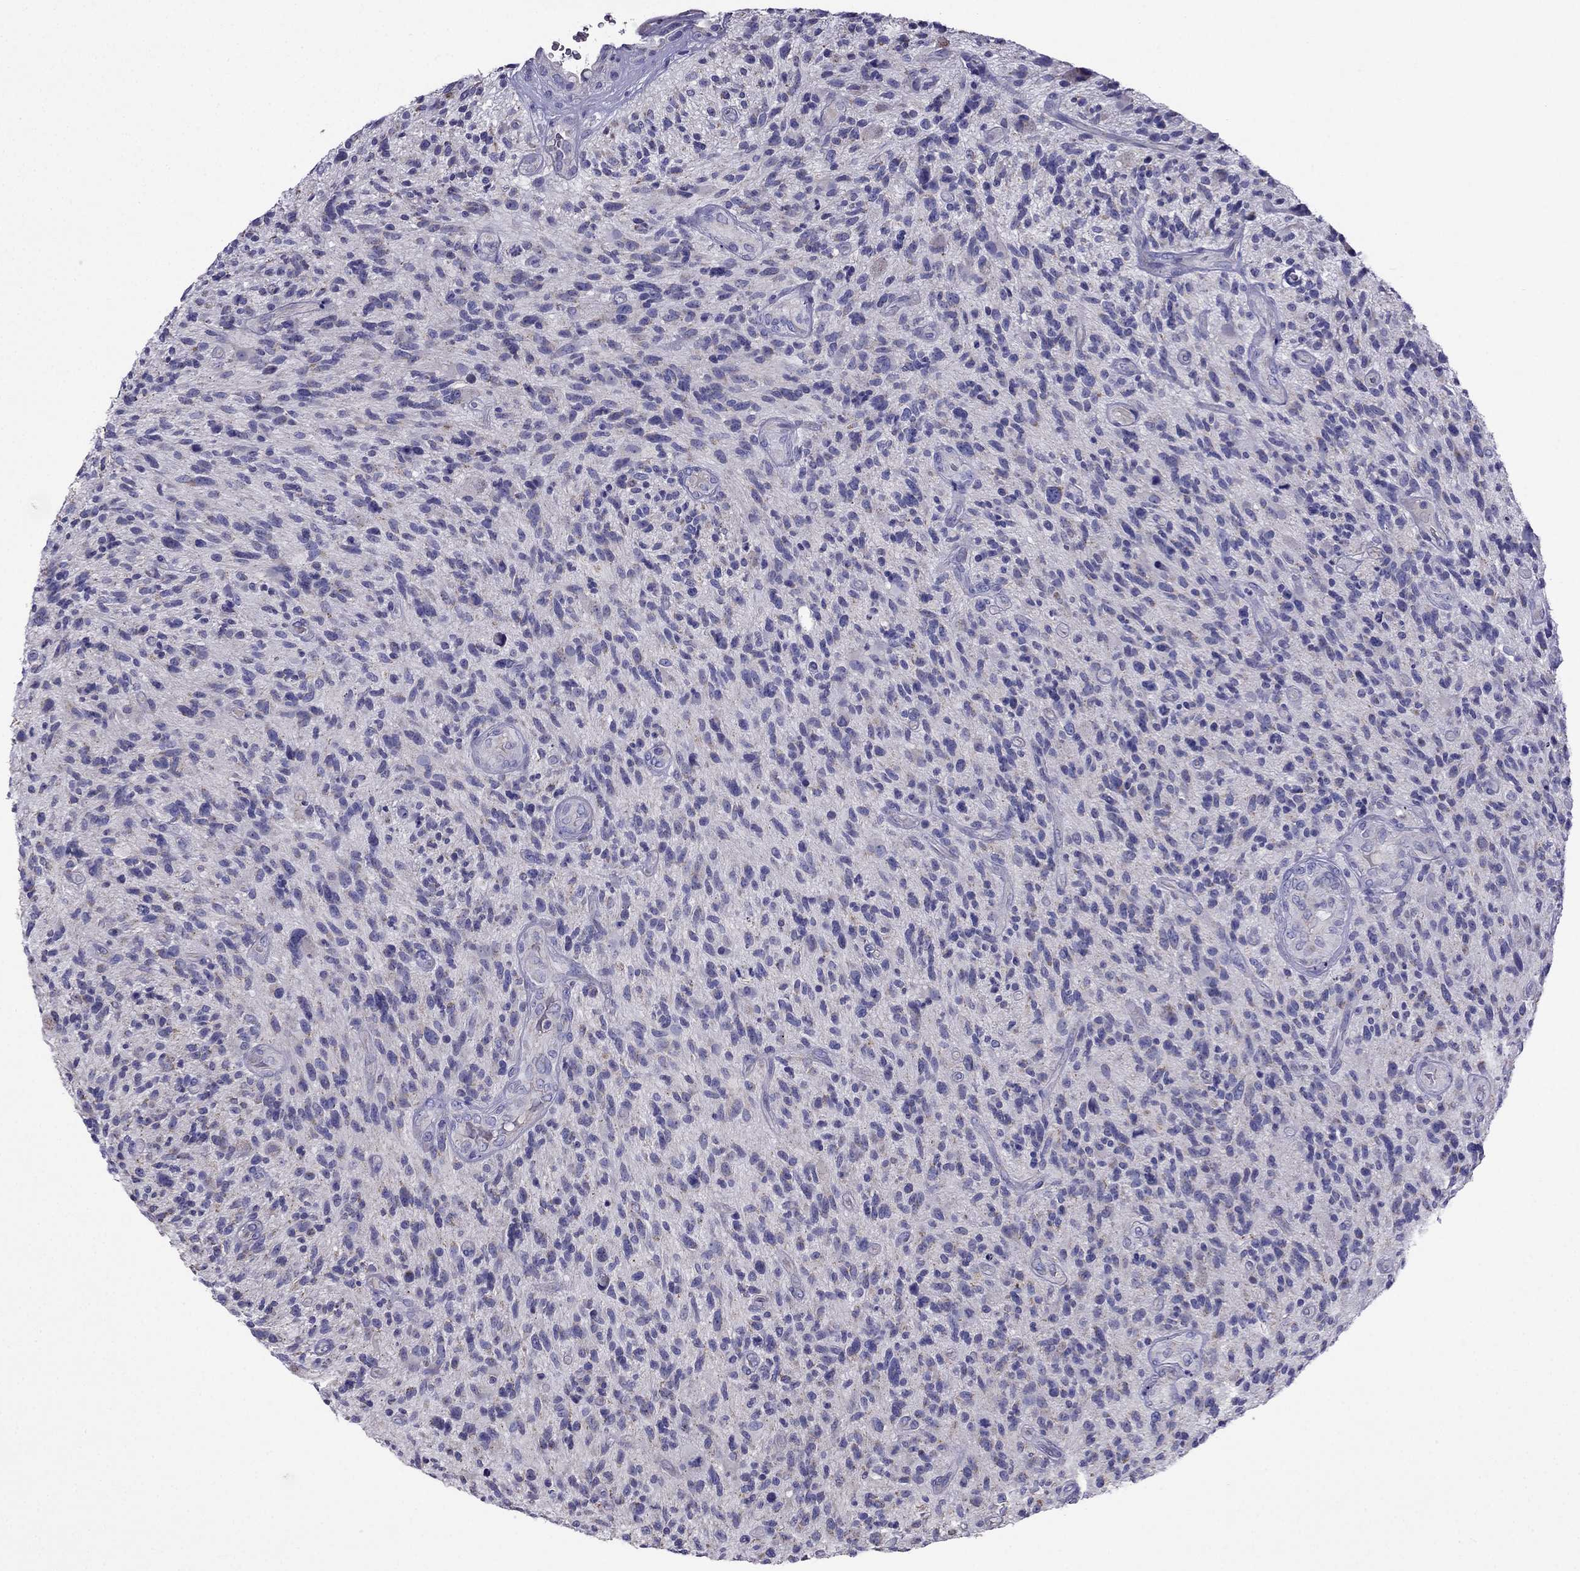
{"staining": {"intensity": "negative", "quantity": "none", "location": "none"}, "tissue": "glioma", "cell_type": "Tumor cells", "image_type": "cancer", "snomed": [{"axis": "morphology", "description": "Glioma, malignant, High grade"}, {"axis": "topography", "description": "Brain"}], "caption": "Immunohistochemistry image of human malignant glioma (high-grade) stained for a protein (brown), which reveals no staining in tumor cells.", "gene": "DSC1", "patient": {"sex": "male", "age": 47}}